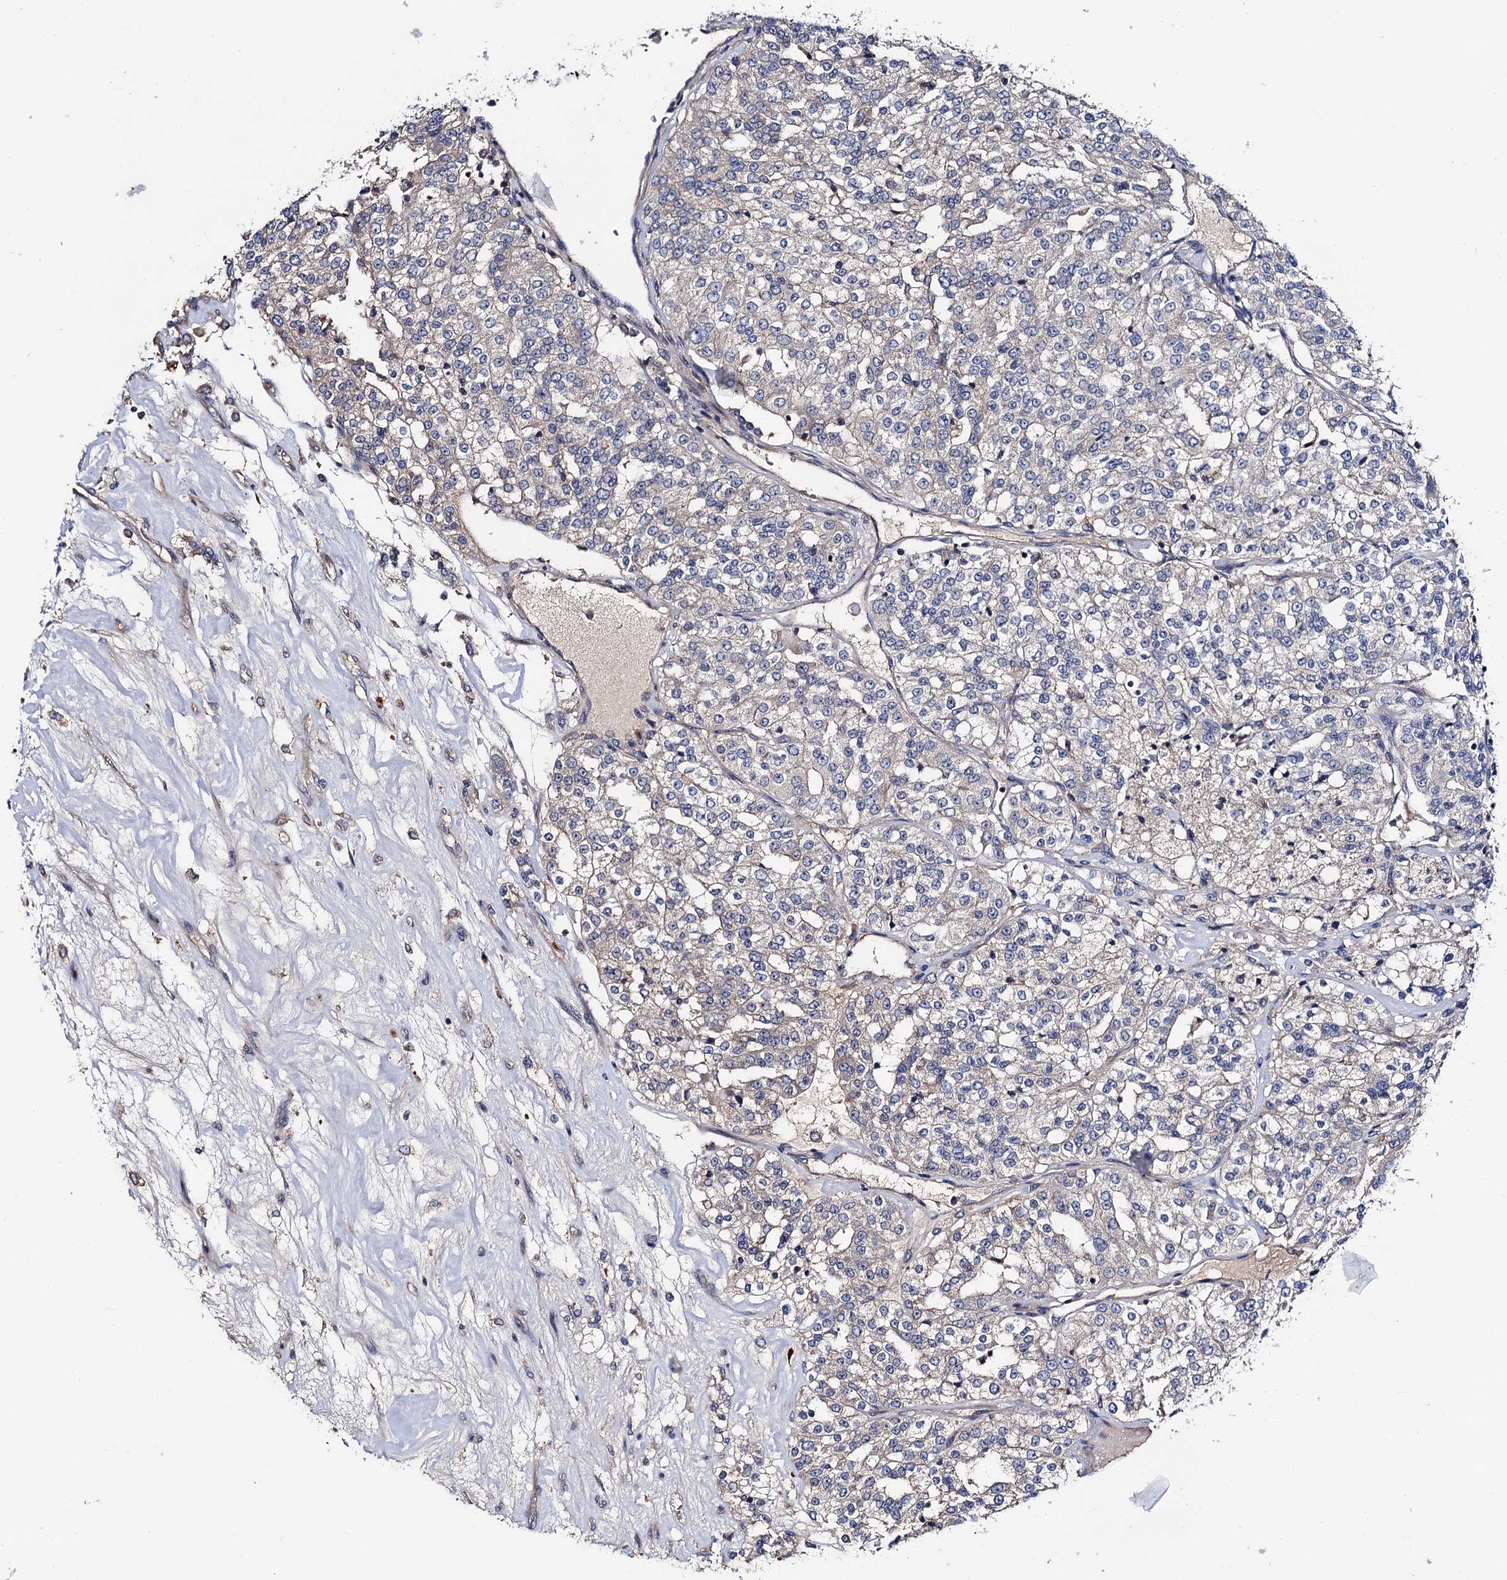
{"staining": {"intensity": "negative", "quantity": "none", "location": "none"}, "tissue": "renal cancer", "cell_type": "Tumor cells", "image_type": "cancer", "snomed": [{"axis": "morphology", "description": "Adenocarcinoma, NOS"}, {"axis": "topography", "description": "Kidney"}], "caption": "There is no significant positivity in tumor cells of renal adenocarcinoma.", "gene": "TRMT112", "patient": {"sex": "female", "age": 63}}